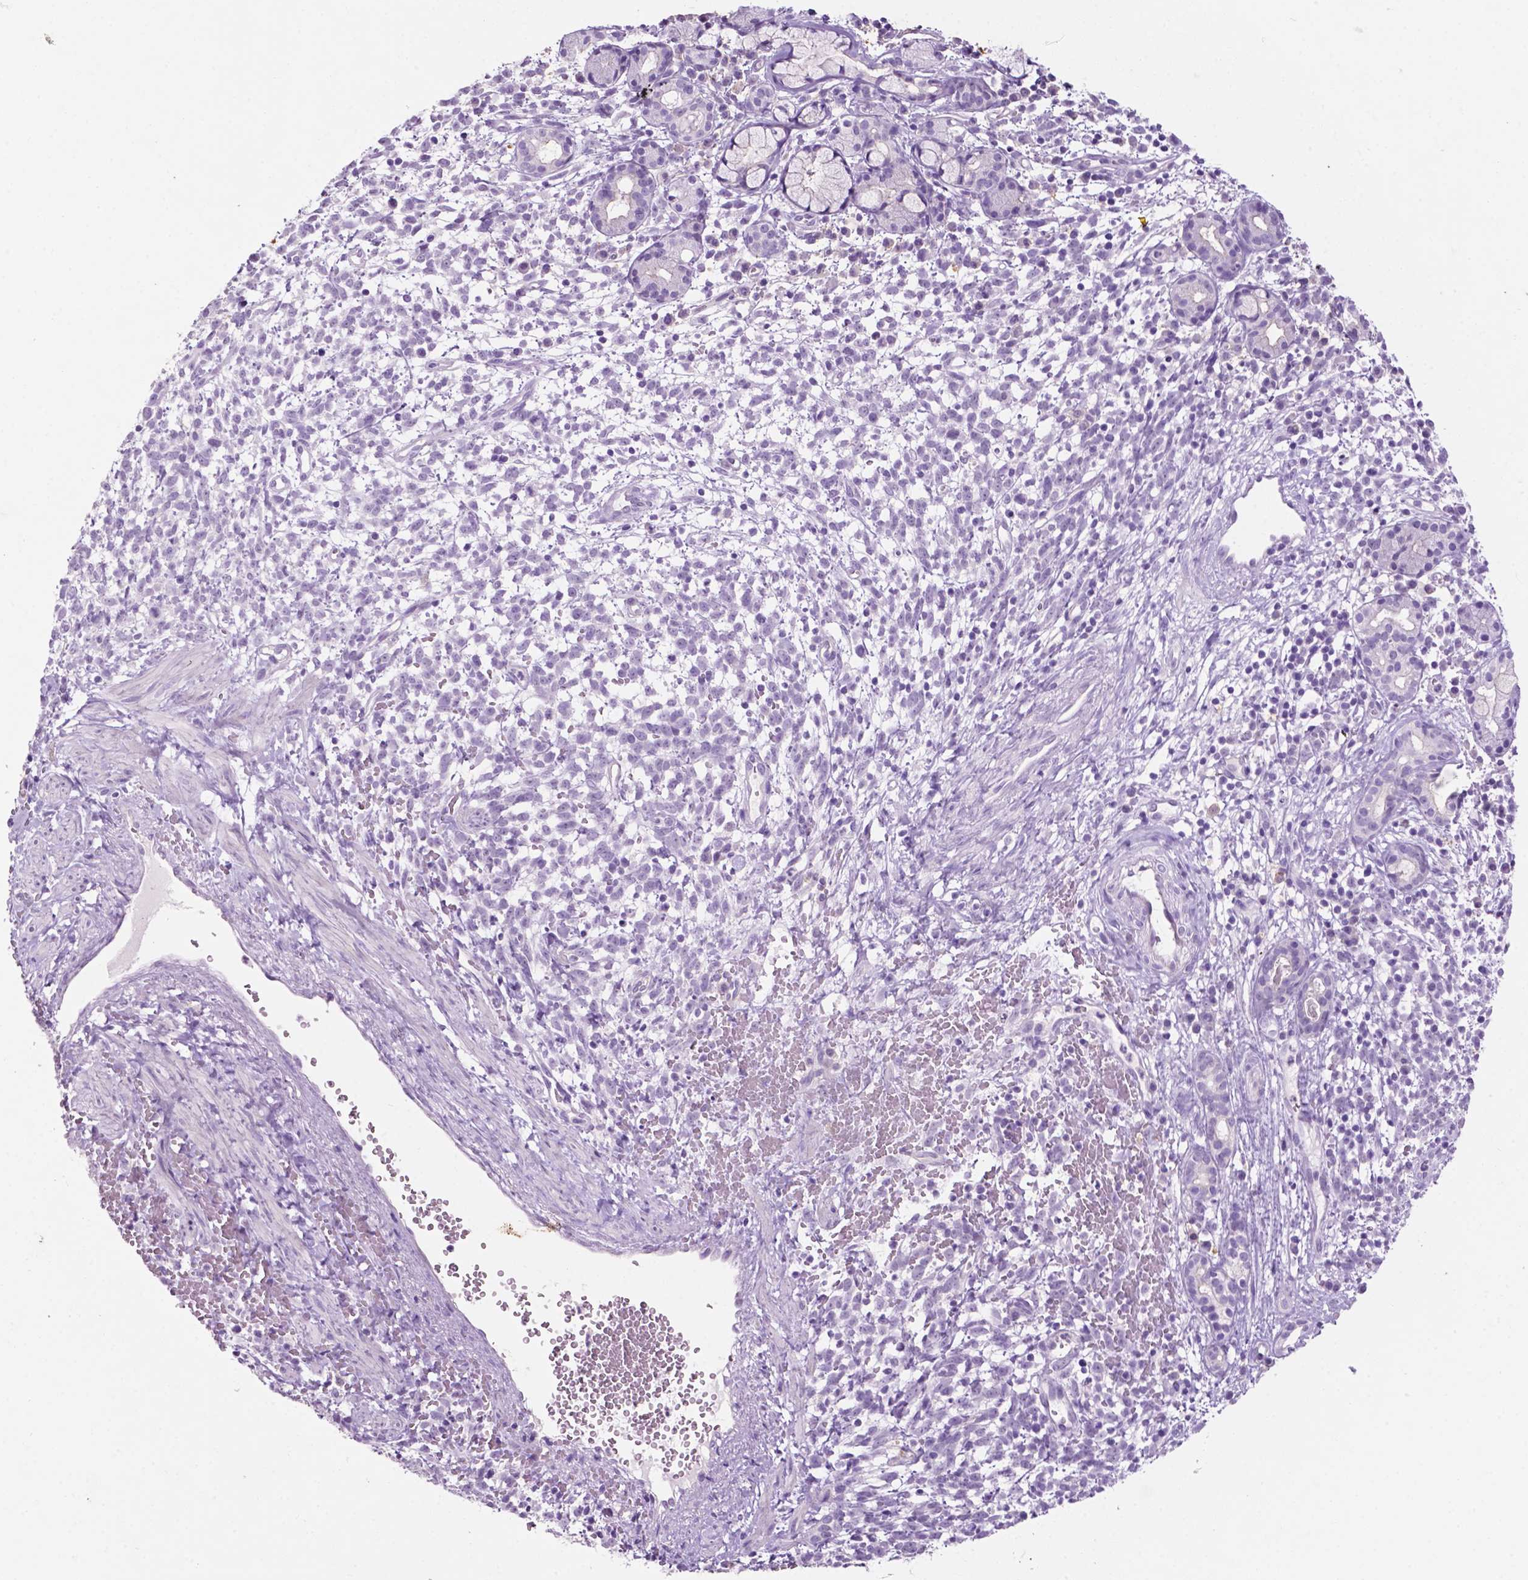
{"staining": {"intensity": "negative", "quantity": "none", "location": "none"}, "tissue": "melanoma", "cell_type": "Tumor cells", "image_type": "cancer", "snomed": [{"axis": "morphology", "description": "Malignant melanoma, NOS"}, {"axis": "topography", "description": "Skin"}], "caption": "Tumor cells show no significant protein positivity in melanoma.", "gene": "PHGR1", "patient": {"sex": "female", "age": 70}}